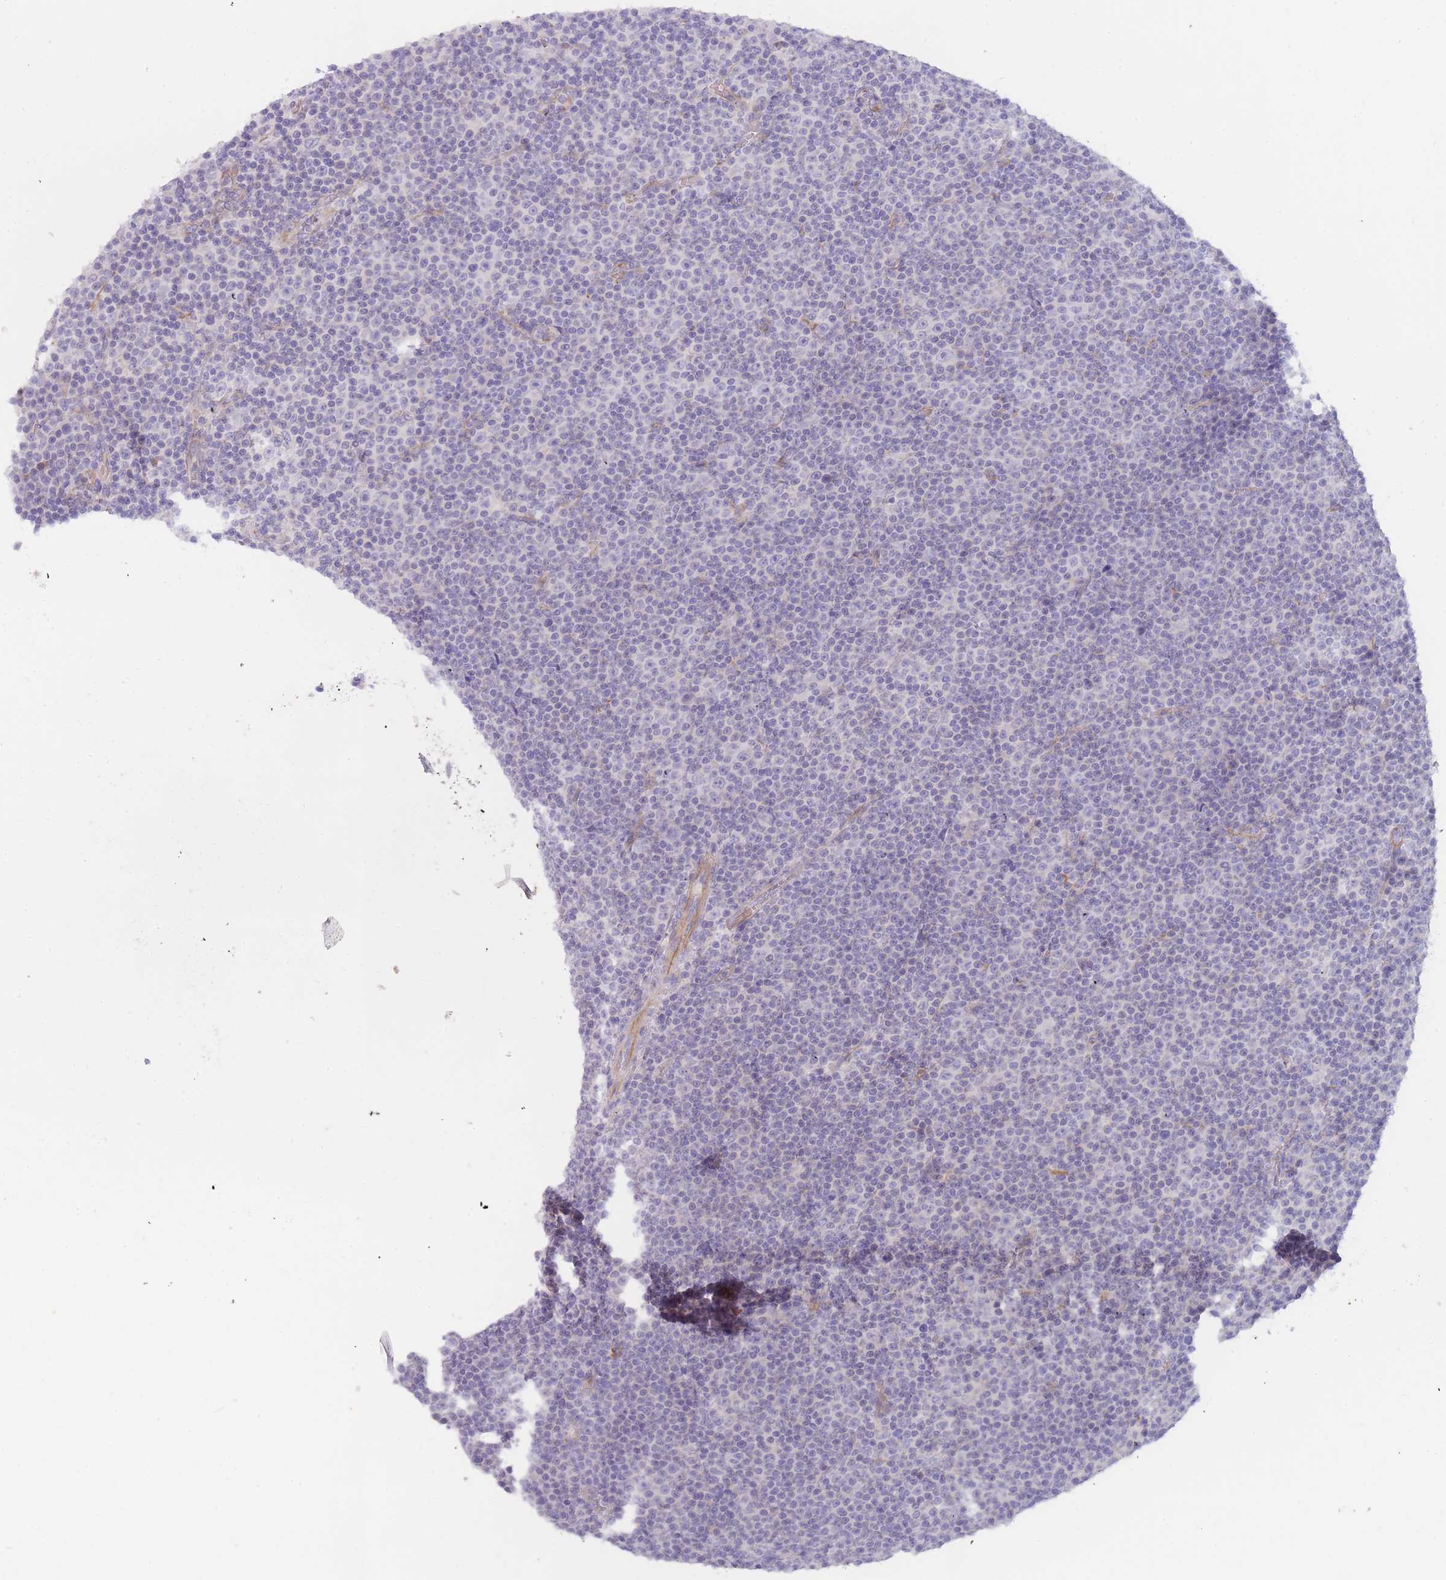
{"staining": {"intensity": "negative", "quantity": "none", "location": "none"}, "tissue": "lymphoma", "cell_type": "Tumor cells", "image_type": "cancer", "snomed": [{"axis": "morphology", "description": "Malignant lymphoma, non-Hodgkin's type, Low grade"}, {"axis": "topography", "description": "Lymph node"}], "caption": "High magnification brightfield microscopy of lymphoma stained with DAB (brown) and counterstained with hematoxylin (blue): tumor cells show no significant expression.", "gene": "SLC35E4", "patient": {"sex": "female", "age": 67}}